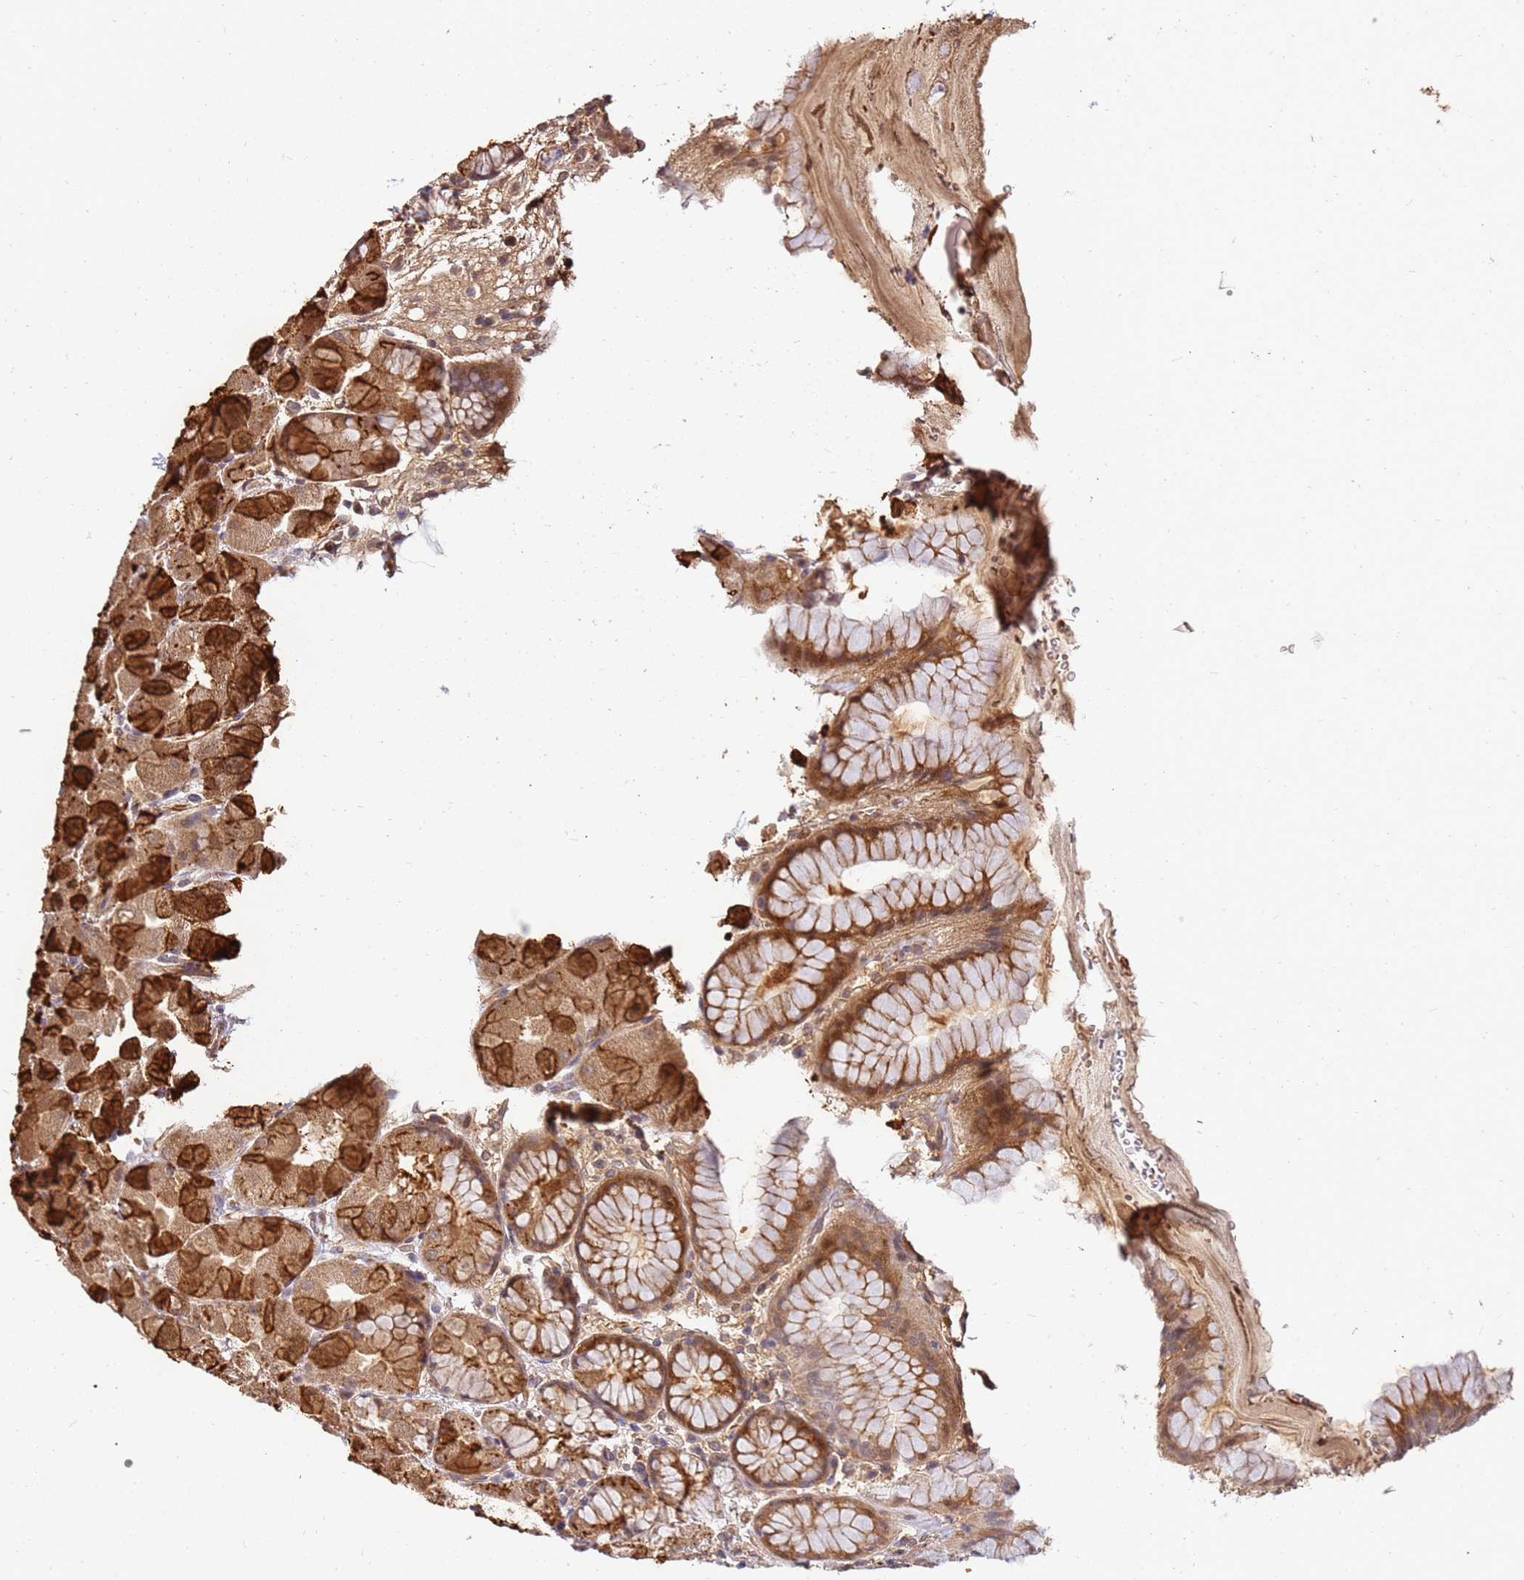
{"staining": {"intensity": "strong", "quantity": "25%-75%", "location": "cytoplasmic/membranous,nuclear"}, "tissue": "stomach", "cell_type": "Glandular cells", "image_type": "normal", "snomed": [{"axis": "morphology", "description": "Normal tissue, NOS"}, {"axis": "topography", "description": "Stomach"}], "caption": "Unremarkable stomach was stained to show a protein in brown. There is high levels of strong cytoplasmic/membranous,nuclear staining in about 25%-75% of glandular cells.", "gene": "ST18", "patient": {"sex": "male", "age": 57}}